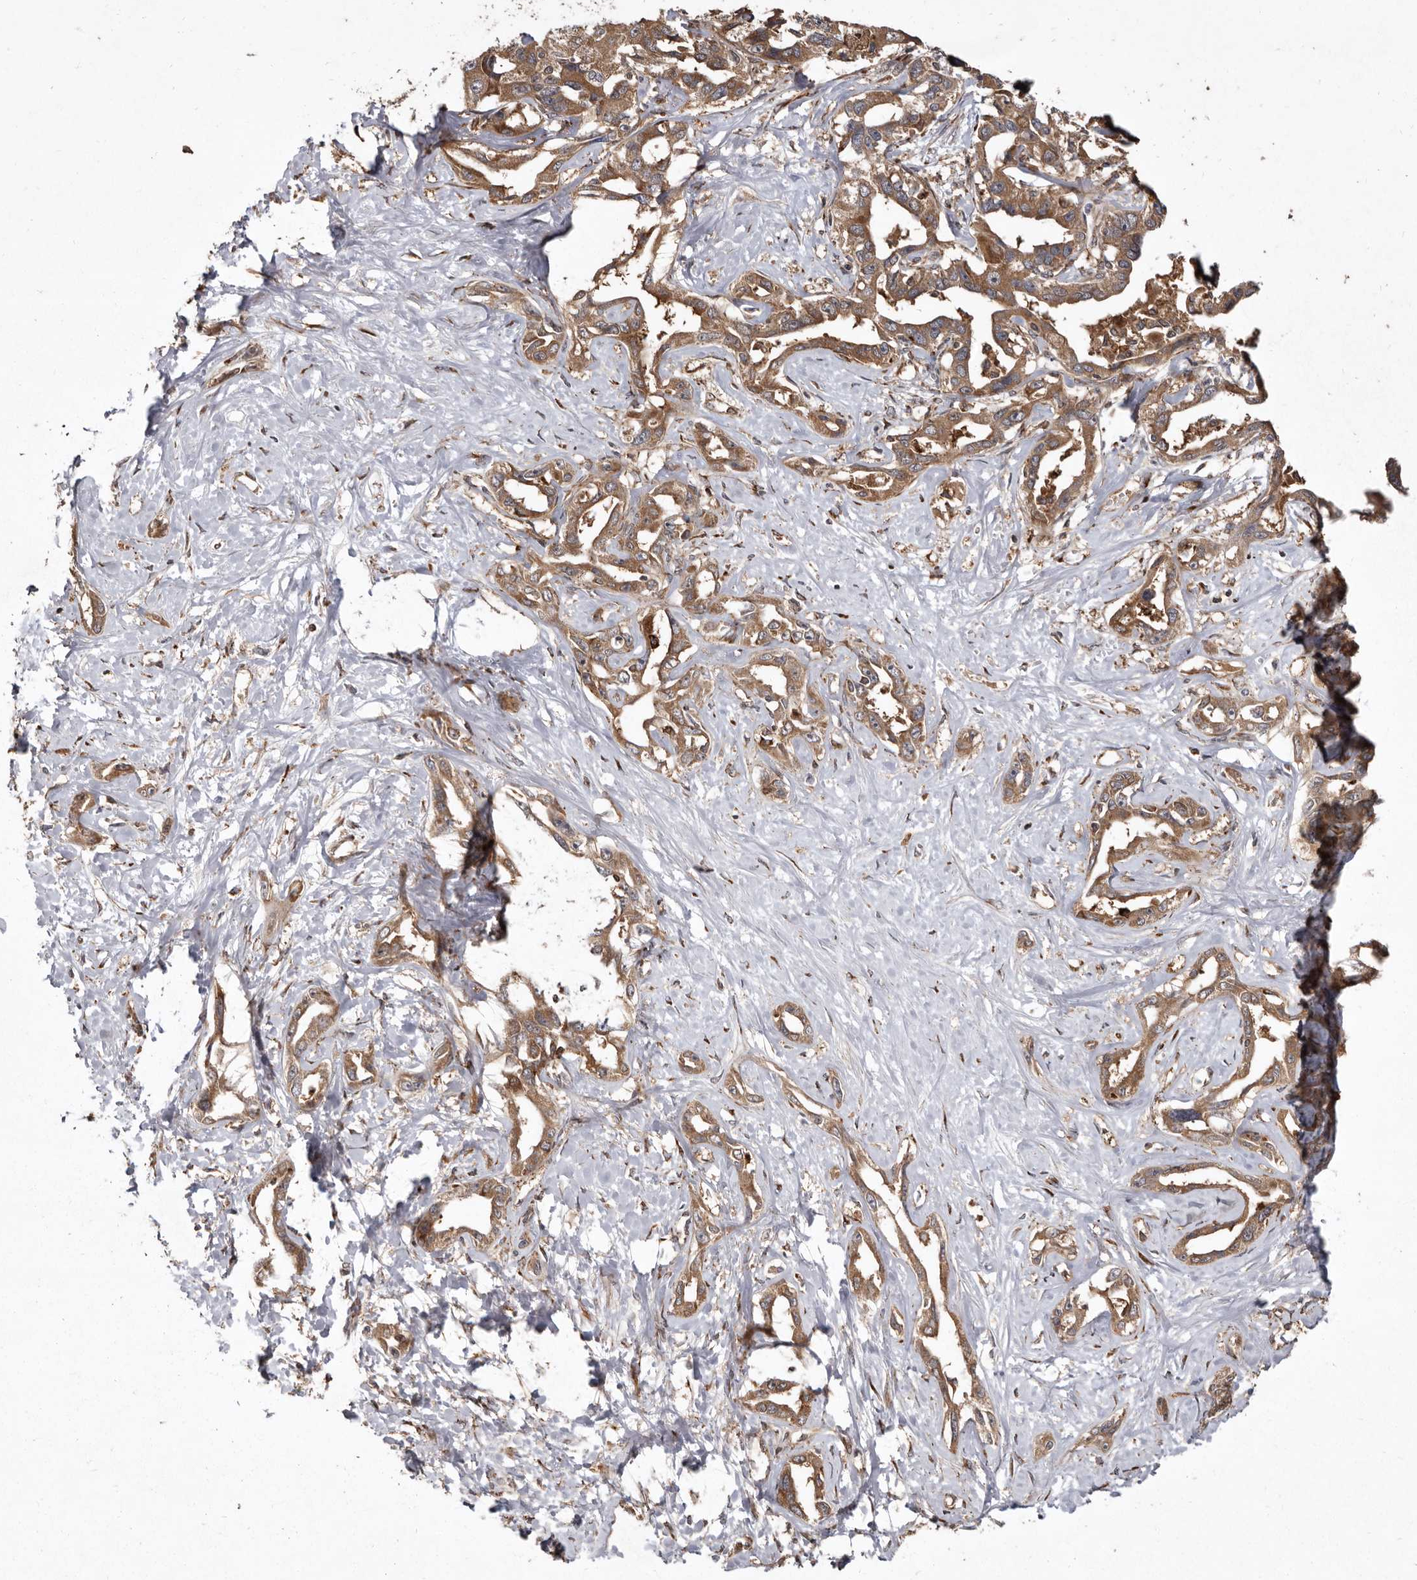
{"staining": {"intensity": "strong", "quantity": ">75%", "location": "cytoplasmic/membranous"}, "tissue": "liver cancer", "cell_type": "Tumor cells", "image_type": "cancer", "snomed": [{"axis": "morphology", "description": "Cholangiocarcinoma"}, {"axis": "topography", "description": "Liver"}], "caption": "Protein staining of liver cancer tissue demonstrates strong cytoplasmic/membranous expression in approximately >75% of tumor cells.", "gene": "FLAD1", "patient": {"sex": "male", "age": 59}}